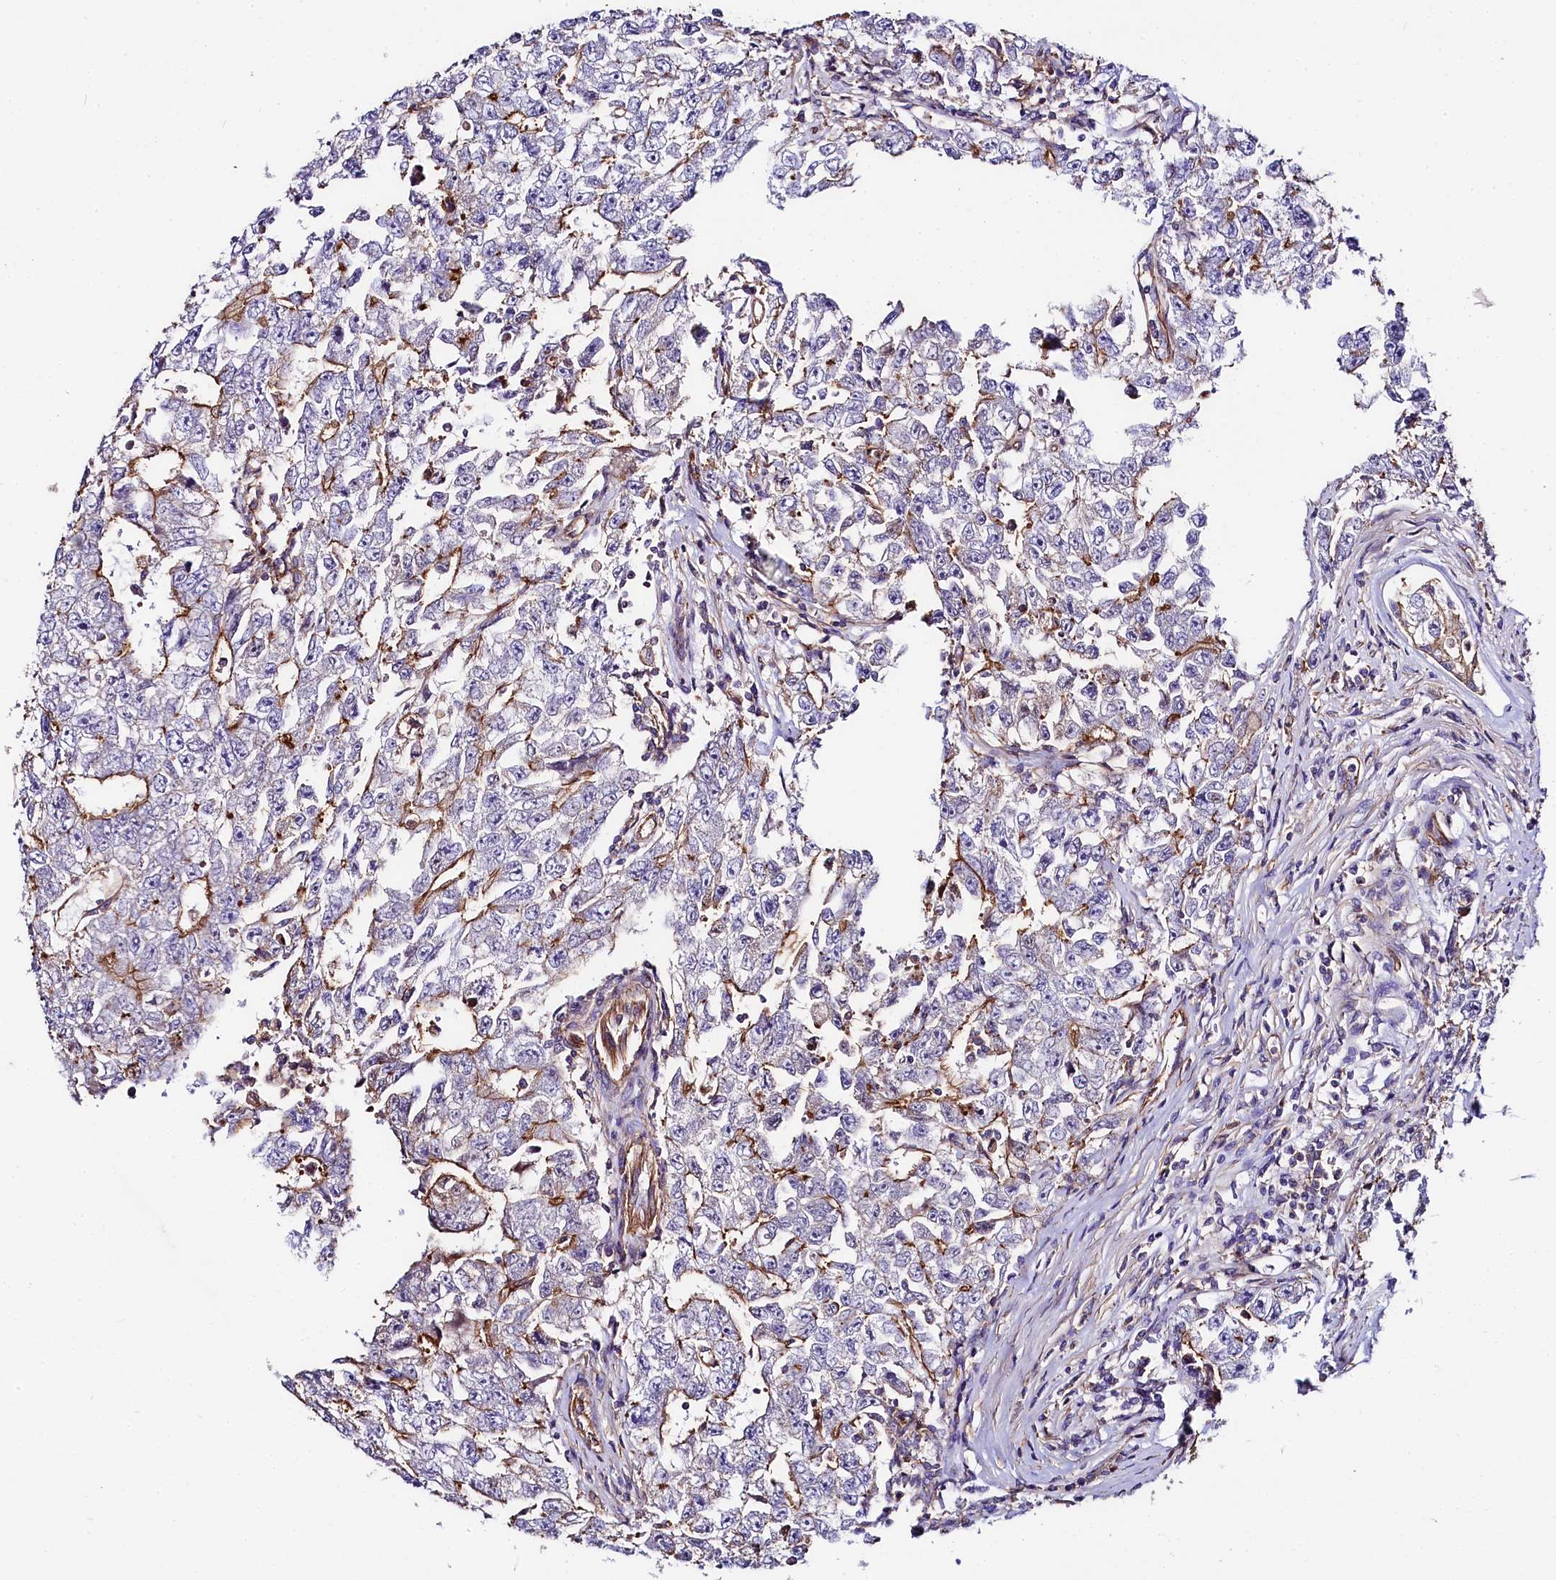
{"staining": {"intensity": "strong", "quantity": "25%-75%", "location": "cytoplasmic/membranous"}, "tissue": "testis cancer", "cell_type": "Tumor cells", "image_type": "cancer", "snomed": [{"axis": "morphology", "description": "Carcinoma, Embryonal, NOS"}, {"axis": "topography", "description": "Testis"}], "caption": "High-power microscopy captured an IHC image of embryonal carcinoma (testis), revealing strong cytoplasmic/membranous staining in about 25%-75% of tumor cells.", "gene": "FCHSD2", "patient": {"sex": "male", "age": 17}}